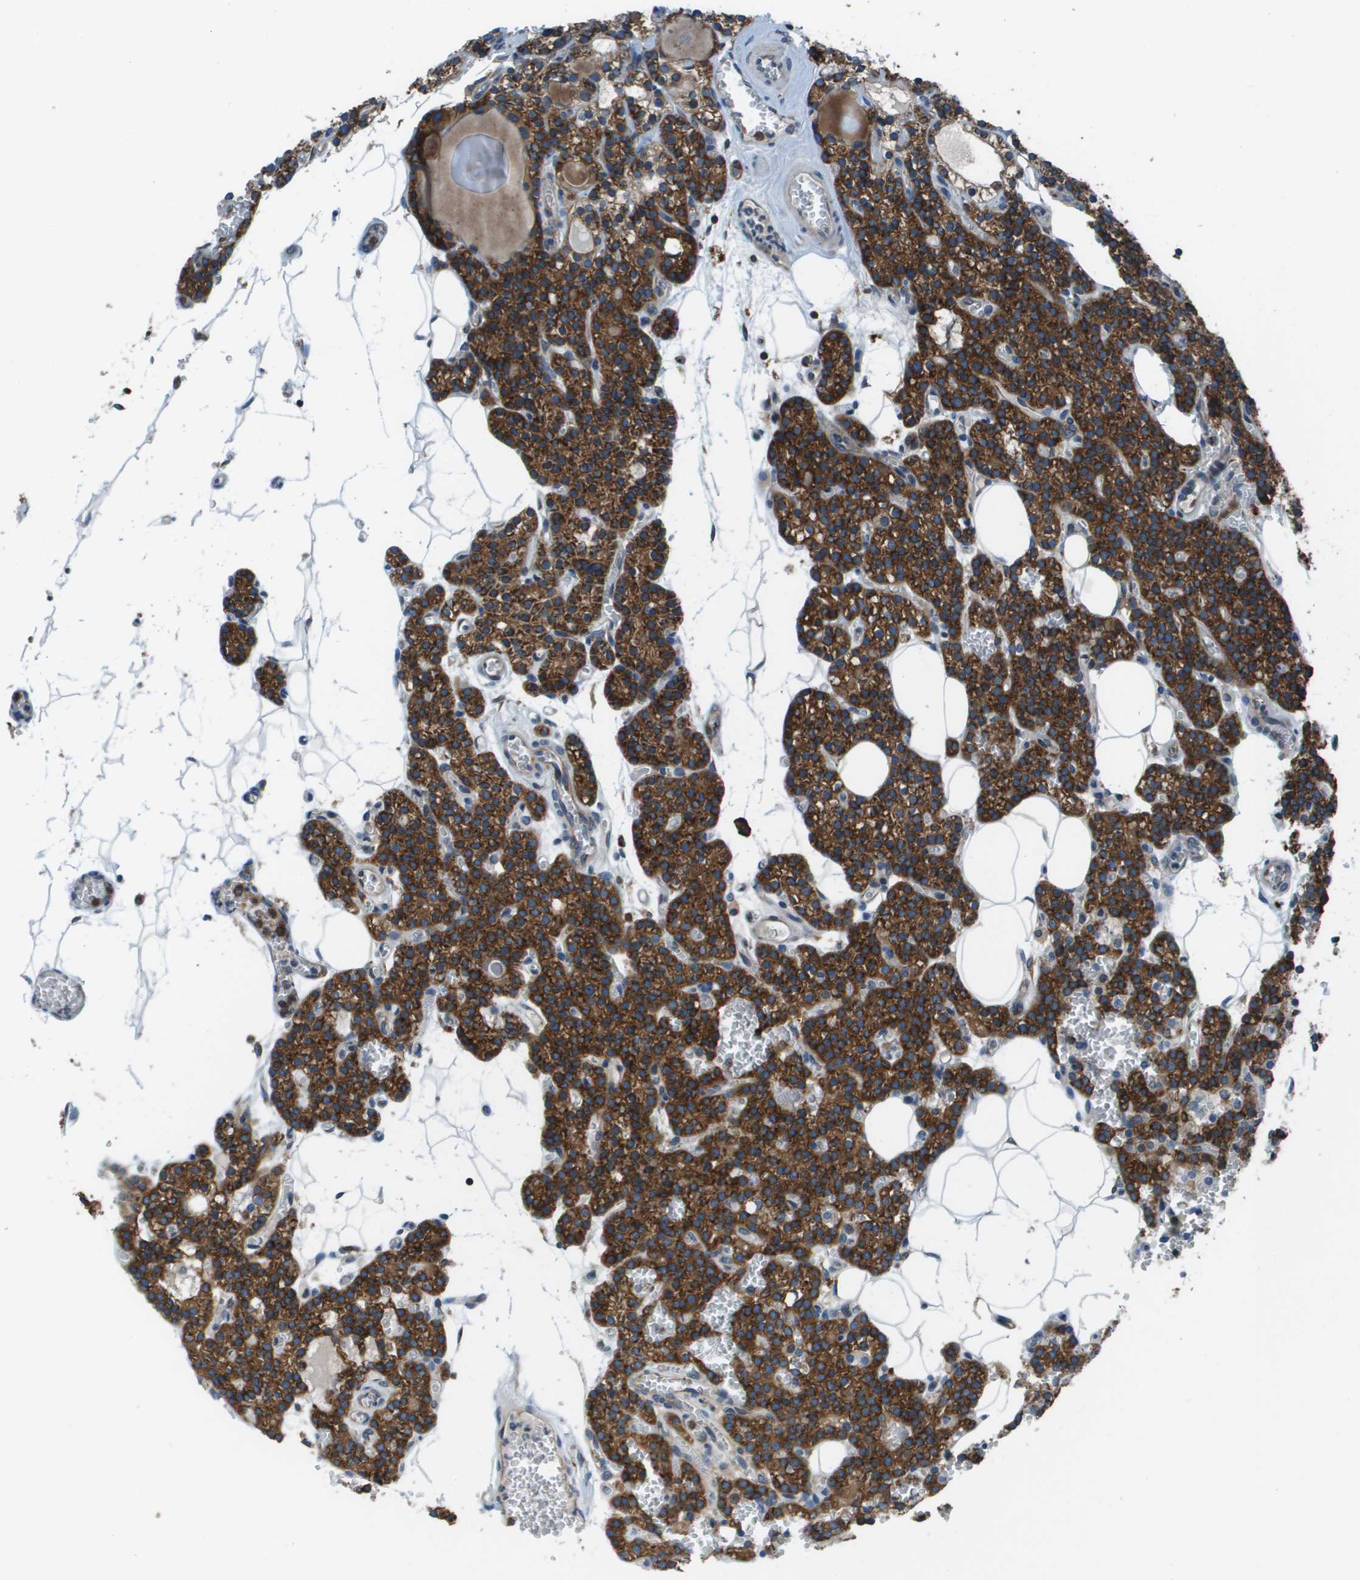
{"staining": {"intensity": "strong", "quantity": ">75%", "location": "cytoplasmic/membranous"}, "tissue": "parathyroid gland", "cell_type": "Glandular cells", "image_type": "normal", "snomed": [{"axis": "morphology", "description": "Normal tissue, NOS"}, {"axis": "morphology", "description": "Adenoma, NOS"}, {"axis": "topography", "description": "Parathyroid gland"}], "caption": "This photomicrograph exhibits immunohistochemistry staining of benign parathyroid gland, with high strong cytoplasmic/membranous positivity in approximately >75% of glandular cells.", "gene": "ARFGAP2", "patient": {"sex": "female", "age": 58}}